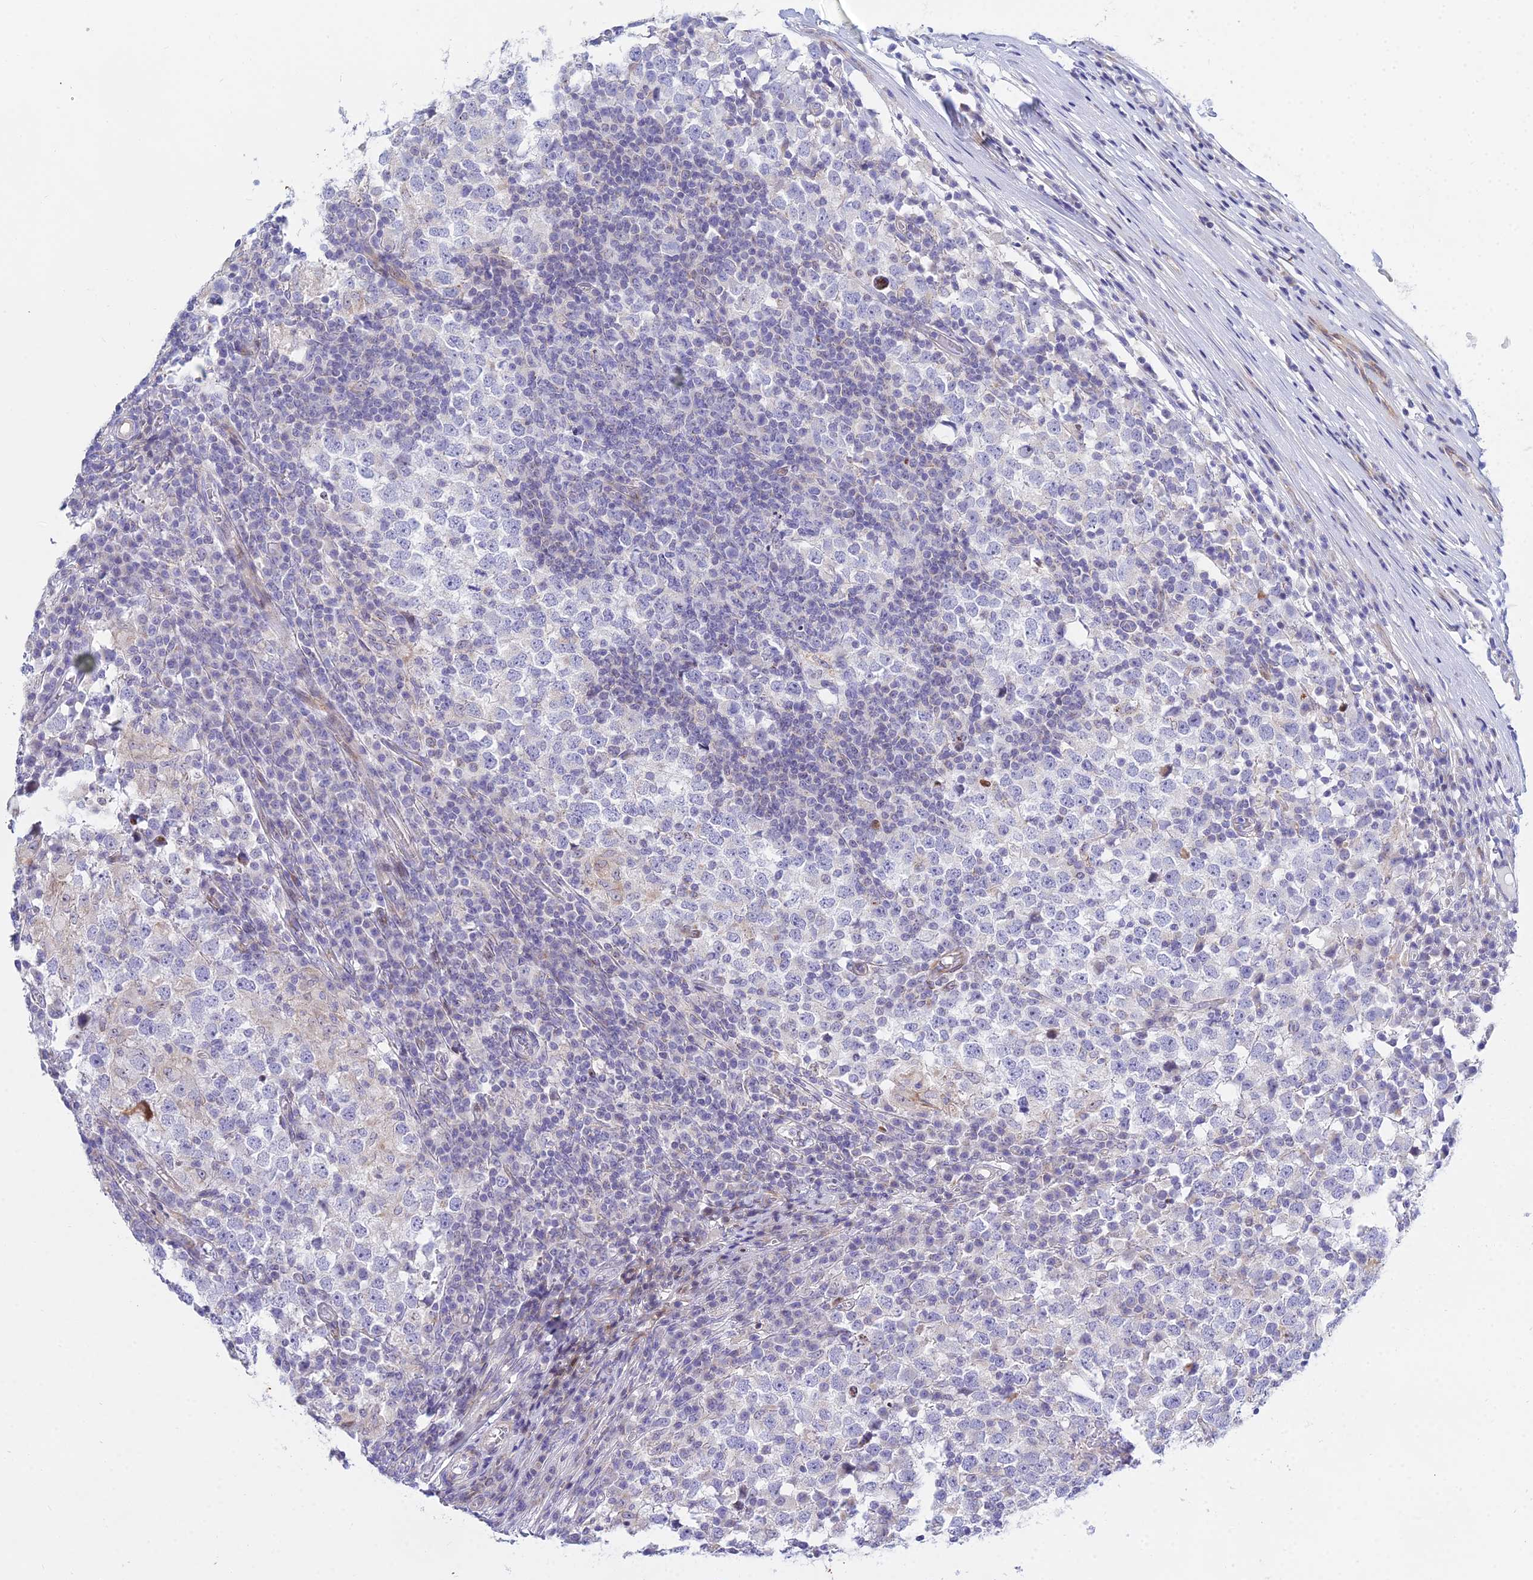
{"staining": {"intensity": "negative", "quantity": "none", "location": "none"}, "tissue": "testis cancer", "cell_type": "Tumor cells", "image_type": "cancer", "snomed": [{"axis": "morphology", "description": "Seminoma, NOS"}, {"axis": "topography", "description": "Testis"}], "caption": "Tumor cells are negative for brown protein staining in testis cancer (seminoma).", "gene": "PRR13", "patient": {"sex": "male", "age": 65}}